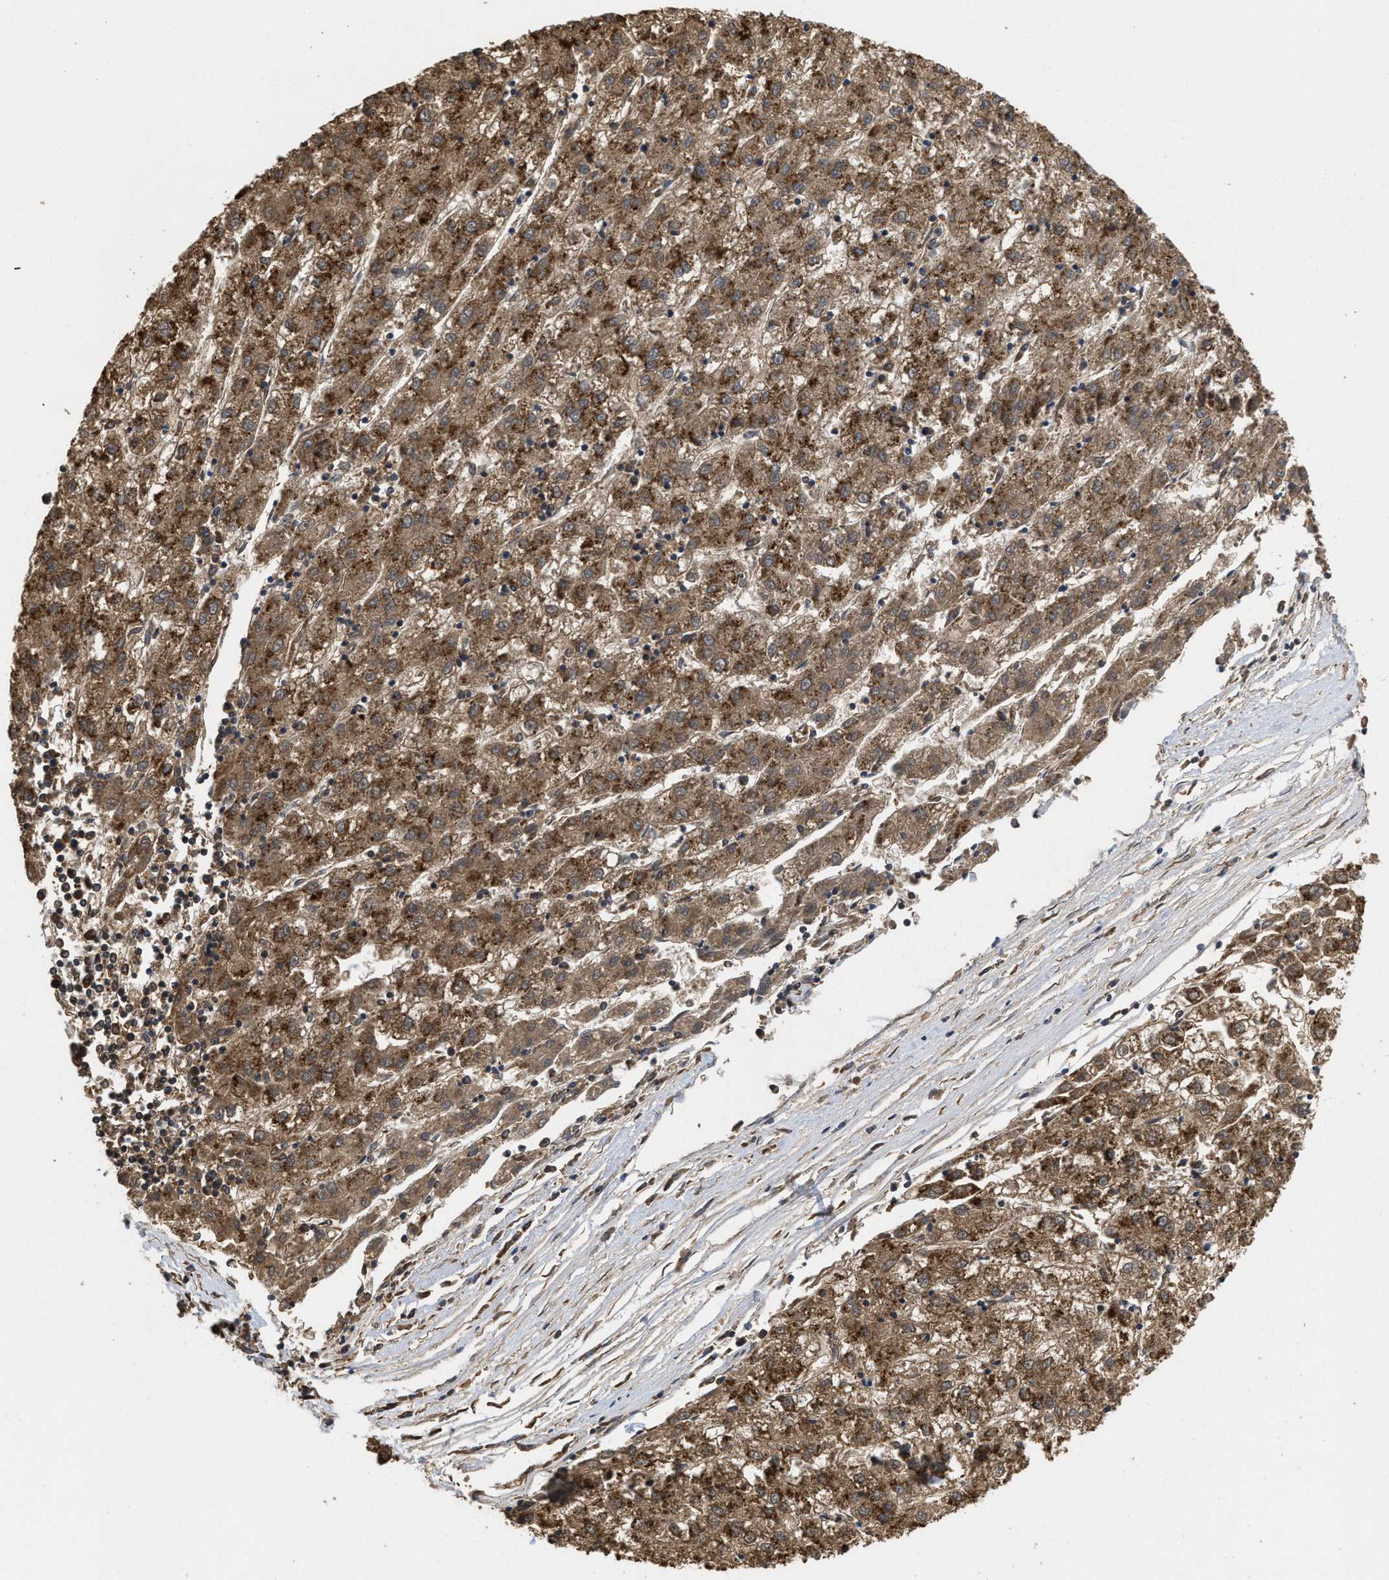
{"staining": {"intensity": "moderate", "quantity": ">75%", "location": "cytoplasmic/membranous"}, "tissue": "liver cancer", "cell_type": "Tumor cells", "image_type": "cancer", "snomed": [{"axis": "morphology", "description": "Carcinoma, Hepatocellular, NOS"}, {"axis": "topography", "description": "Liver"}], "caption": "Hepatocellular carcinoma (liver) stained with a brown dye exhibits moderate cytoplasmic/membranous positive expression in approximately >75% of tumor cells.", "gene": "RNF216", "patient": {"sex": "male", "age": 72}}